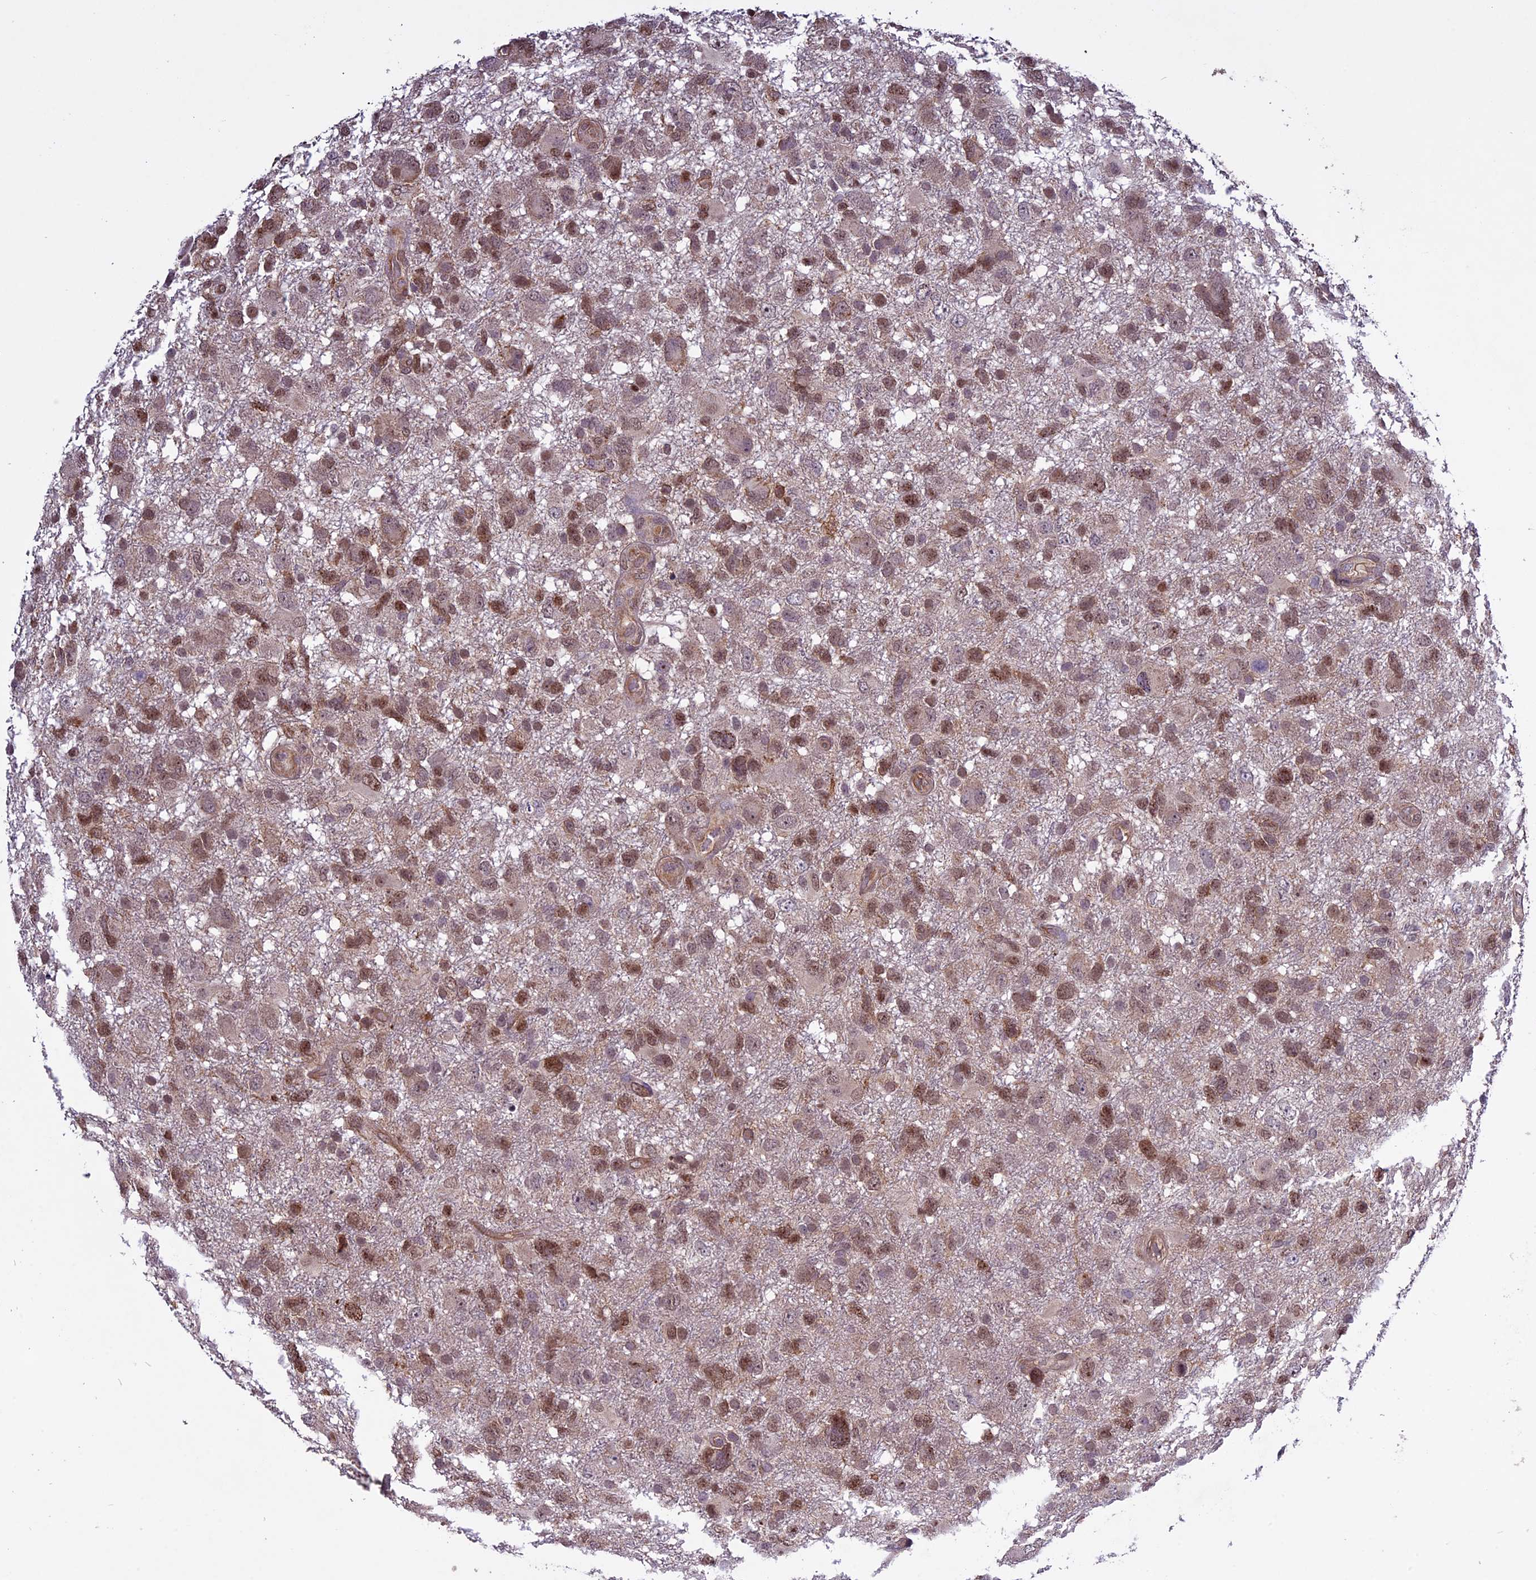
{"staining": {"intensity": "moderate", "quantity": ">75%", "location": "cytoplasmic/membranous,nuclear"}, "tissue": "glioma", "cell_type": "Tumor cells", "image_type": "cancer", "snomed": [{"axis": "morphology", "description": "Glioma, malignant, High grade"}, {"axis": "topography", "description": "Brain"}], "caption": "Glioma tissue displays moderate cytoplasmic/membranous and nuclear staining in about >75% of tumor cells", "gene": "C3orf70", "patient": {"sex": "male", "age": 61}}